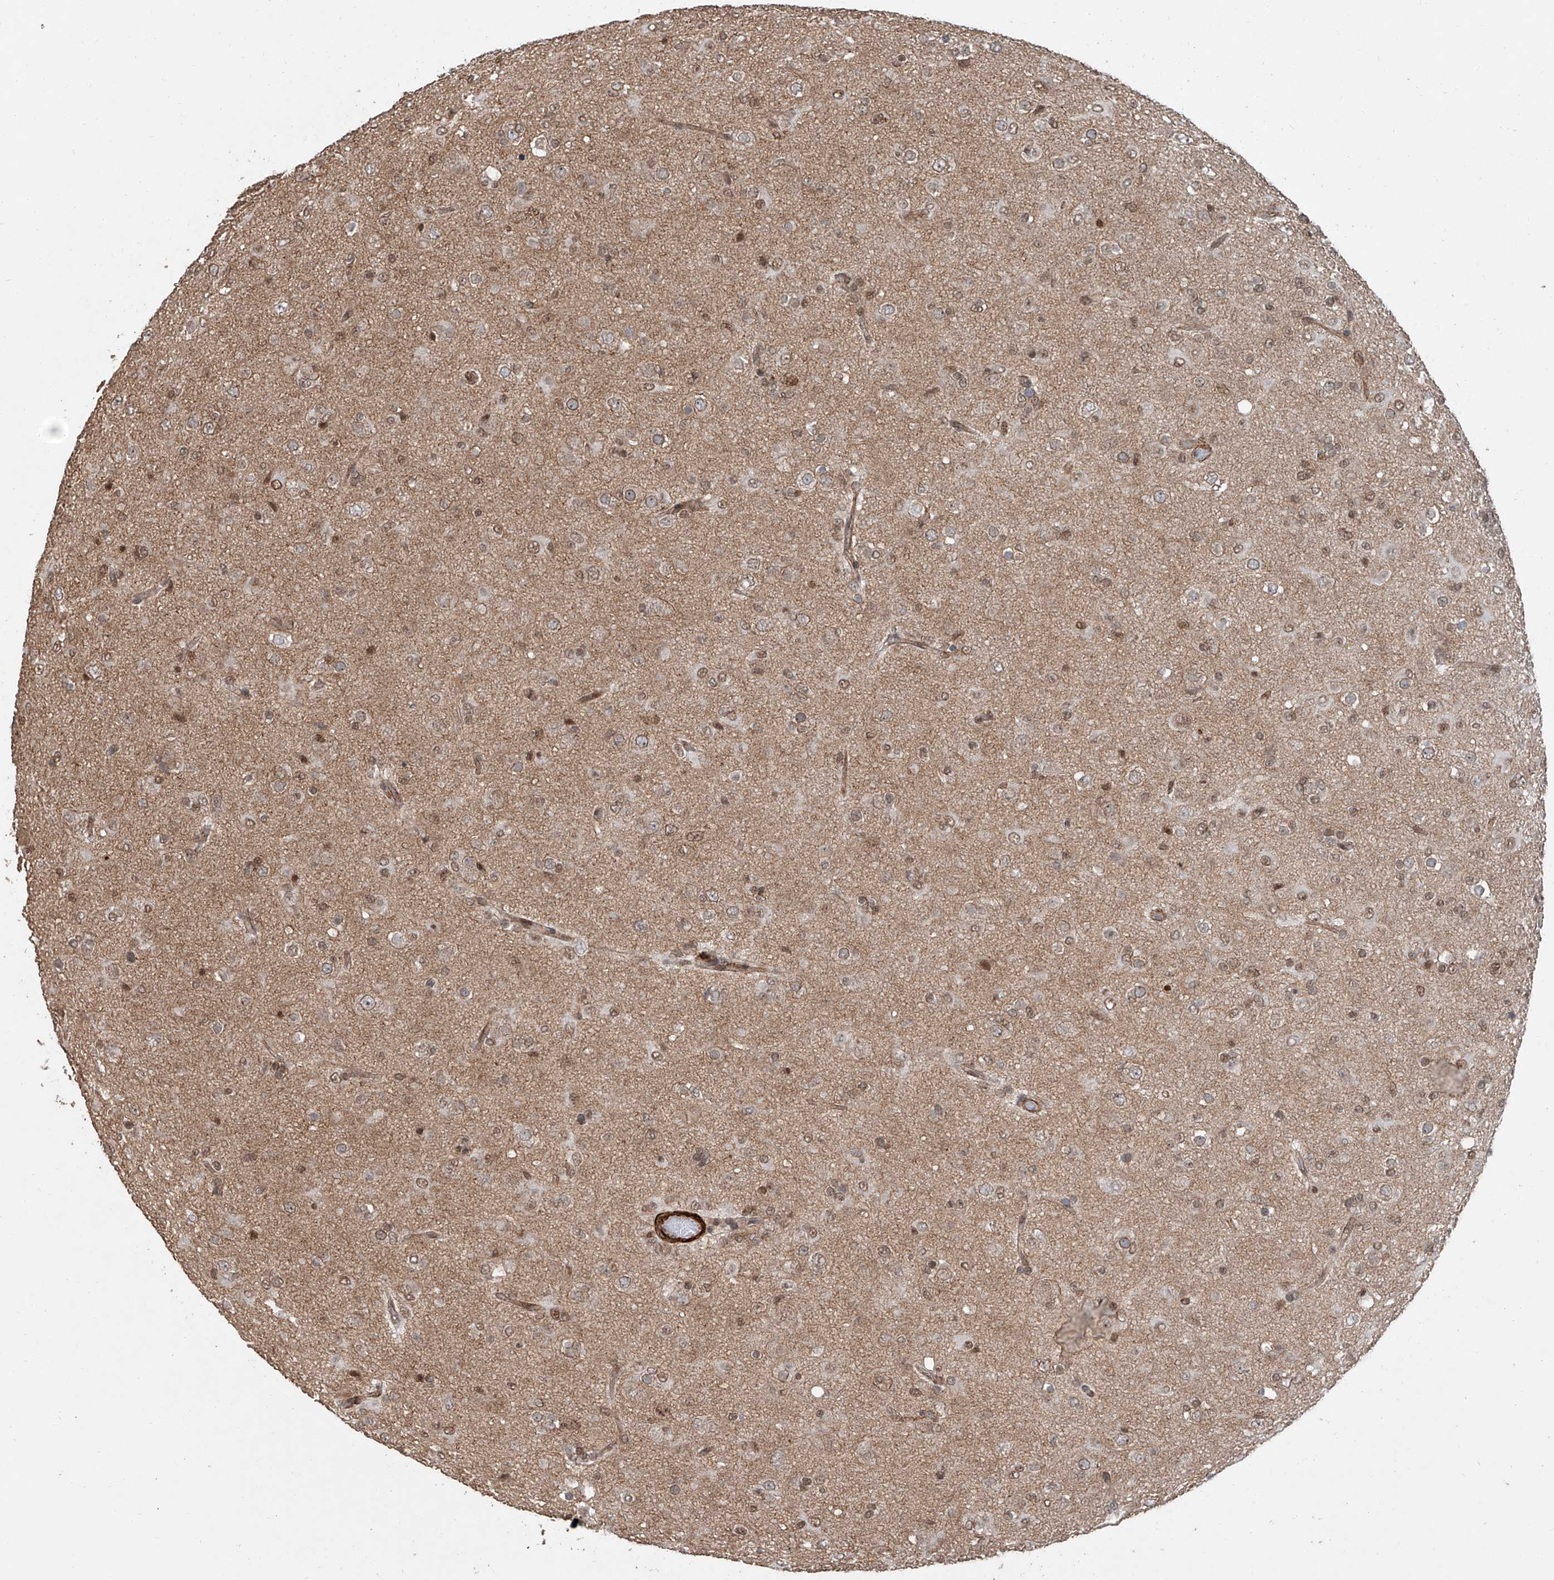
{"staining": {"intensity": "moderate", "quantity": ">75%", "location": "nuclear"}, "tissue": "glioma", "cell_type": "Tumor cells", "image_type": "cancer", "snomed": [{"axis": "morphology", "description": "Glioma, malignant, Low grade"}, {"axis": "topography", "description": "Brain"}], "caption": "Moderate nuclear protein expression is identified in approximately >75% of tumor cells in malignant glioma (low-grade).", "gene": "SDE2", "patient": {"sex": "male", "age": 65}}